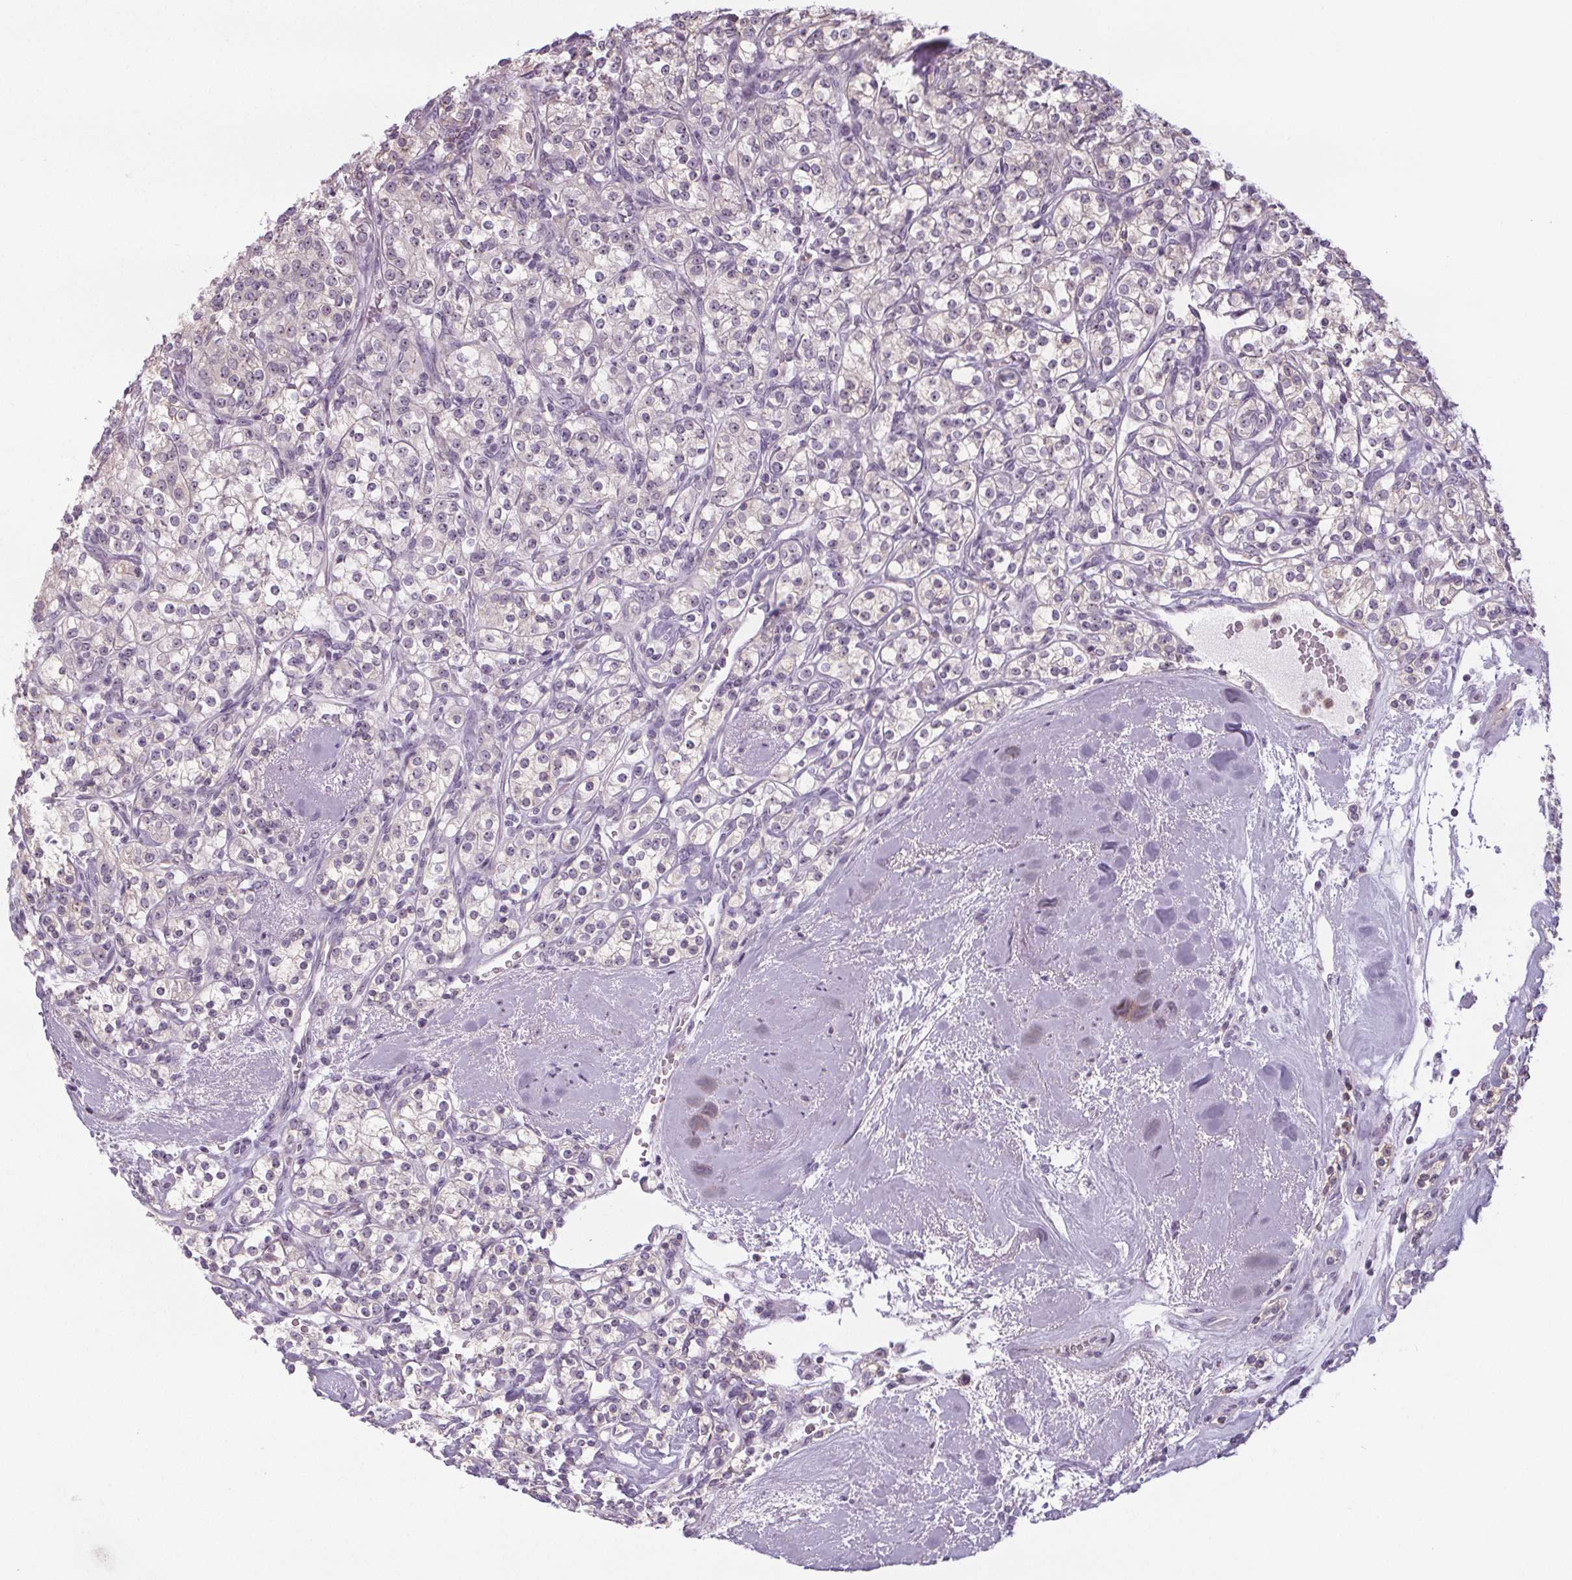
{"staining": {"intensity": "weak", "quantity": "<25%", "location": "nuclear"}, "tissue": "renal cancer", "cell_type": "Tumor cells", "image_type": "cancer", "snomed": [{"axis": "morphology", "description": "Adenocarcinoma, NOS"}, {"axis": "topography", "description": "Kidney"}], "caption": "Immunohistochemistry (IHC) of renal cancer (adenocarcinoma) reveals no expression in tumor cells. (Stains: DAB (3,3'-diaminobenzidine) immunohistochemistry (IHC) with hematoxylin counter stain, Microscopy: brightfield microscopy at high magnification).", "gene": "NOLC1", "patient": {"sex": "male", "age": 77}}